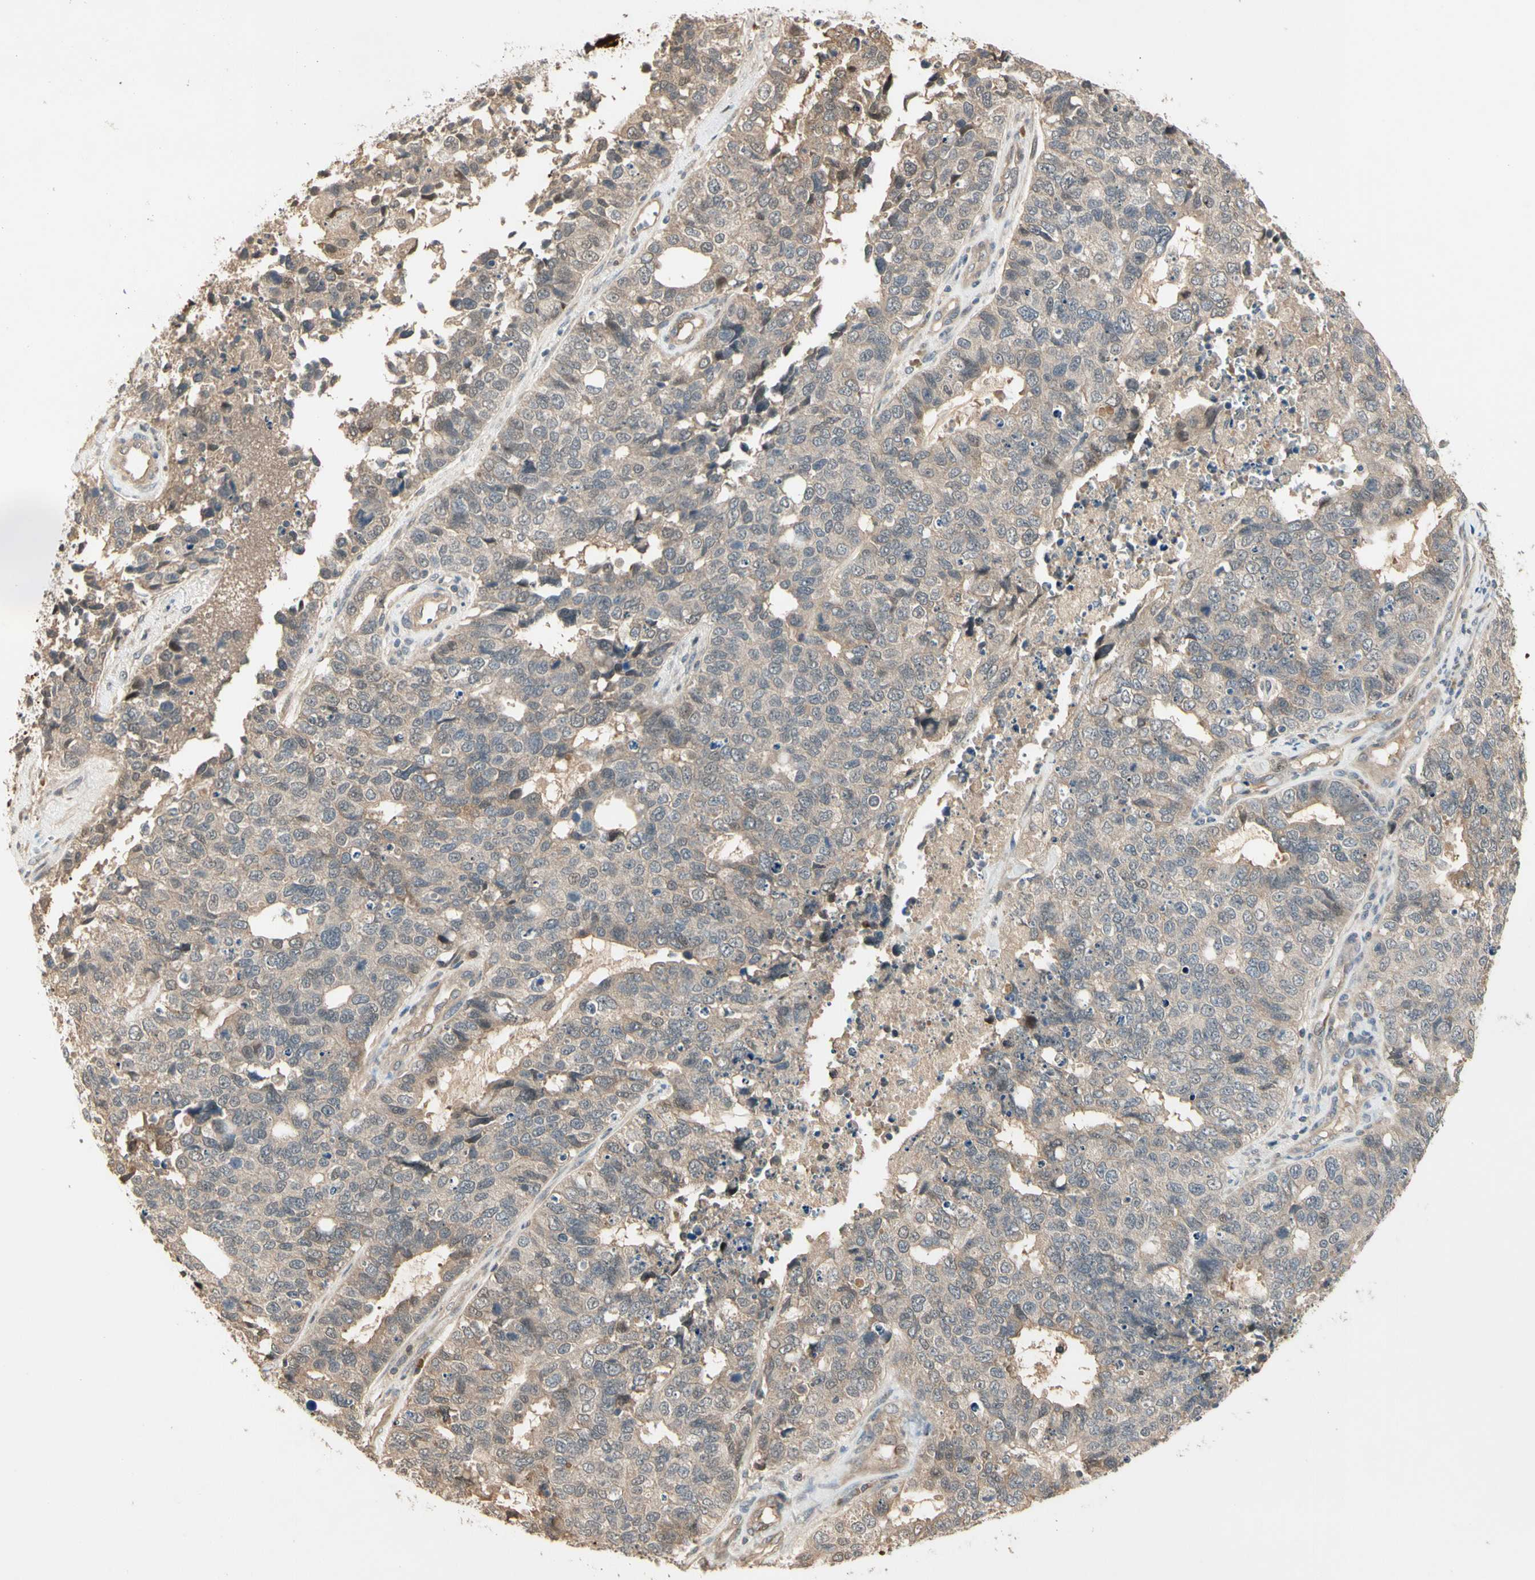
{"staining": {"intensity": "weak", "quantity": "<25%", "location": "cytoplasmic/membranous"}, "tissue": "cervical cancer", "cell_type": "Tumor cells", "image_type": "cancer", "snomed": [{"axis": "morphology", "description": "Squamous cell carcinoma, NOS"}, {"axis": "topography", "description": "Cervix"}], "caption": "This is an immunohistochemistry (IHC) micrograph of cervical cancer. There is no positivity in tumor cells.", "gene": "ATG4C", "patient": {"sex": "female", "age": 63}}